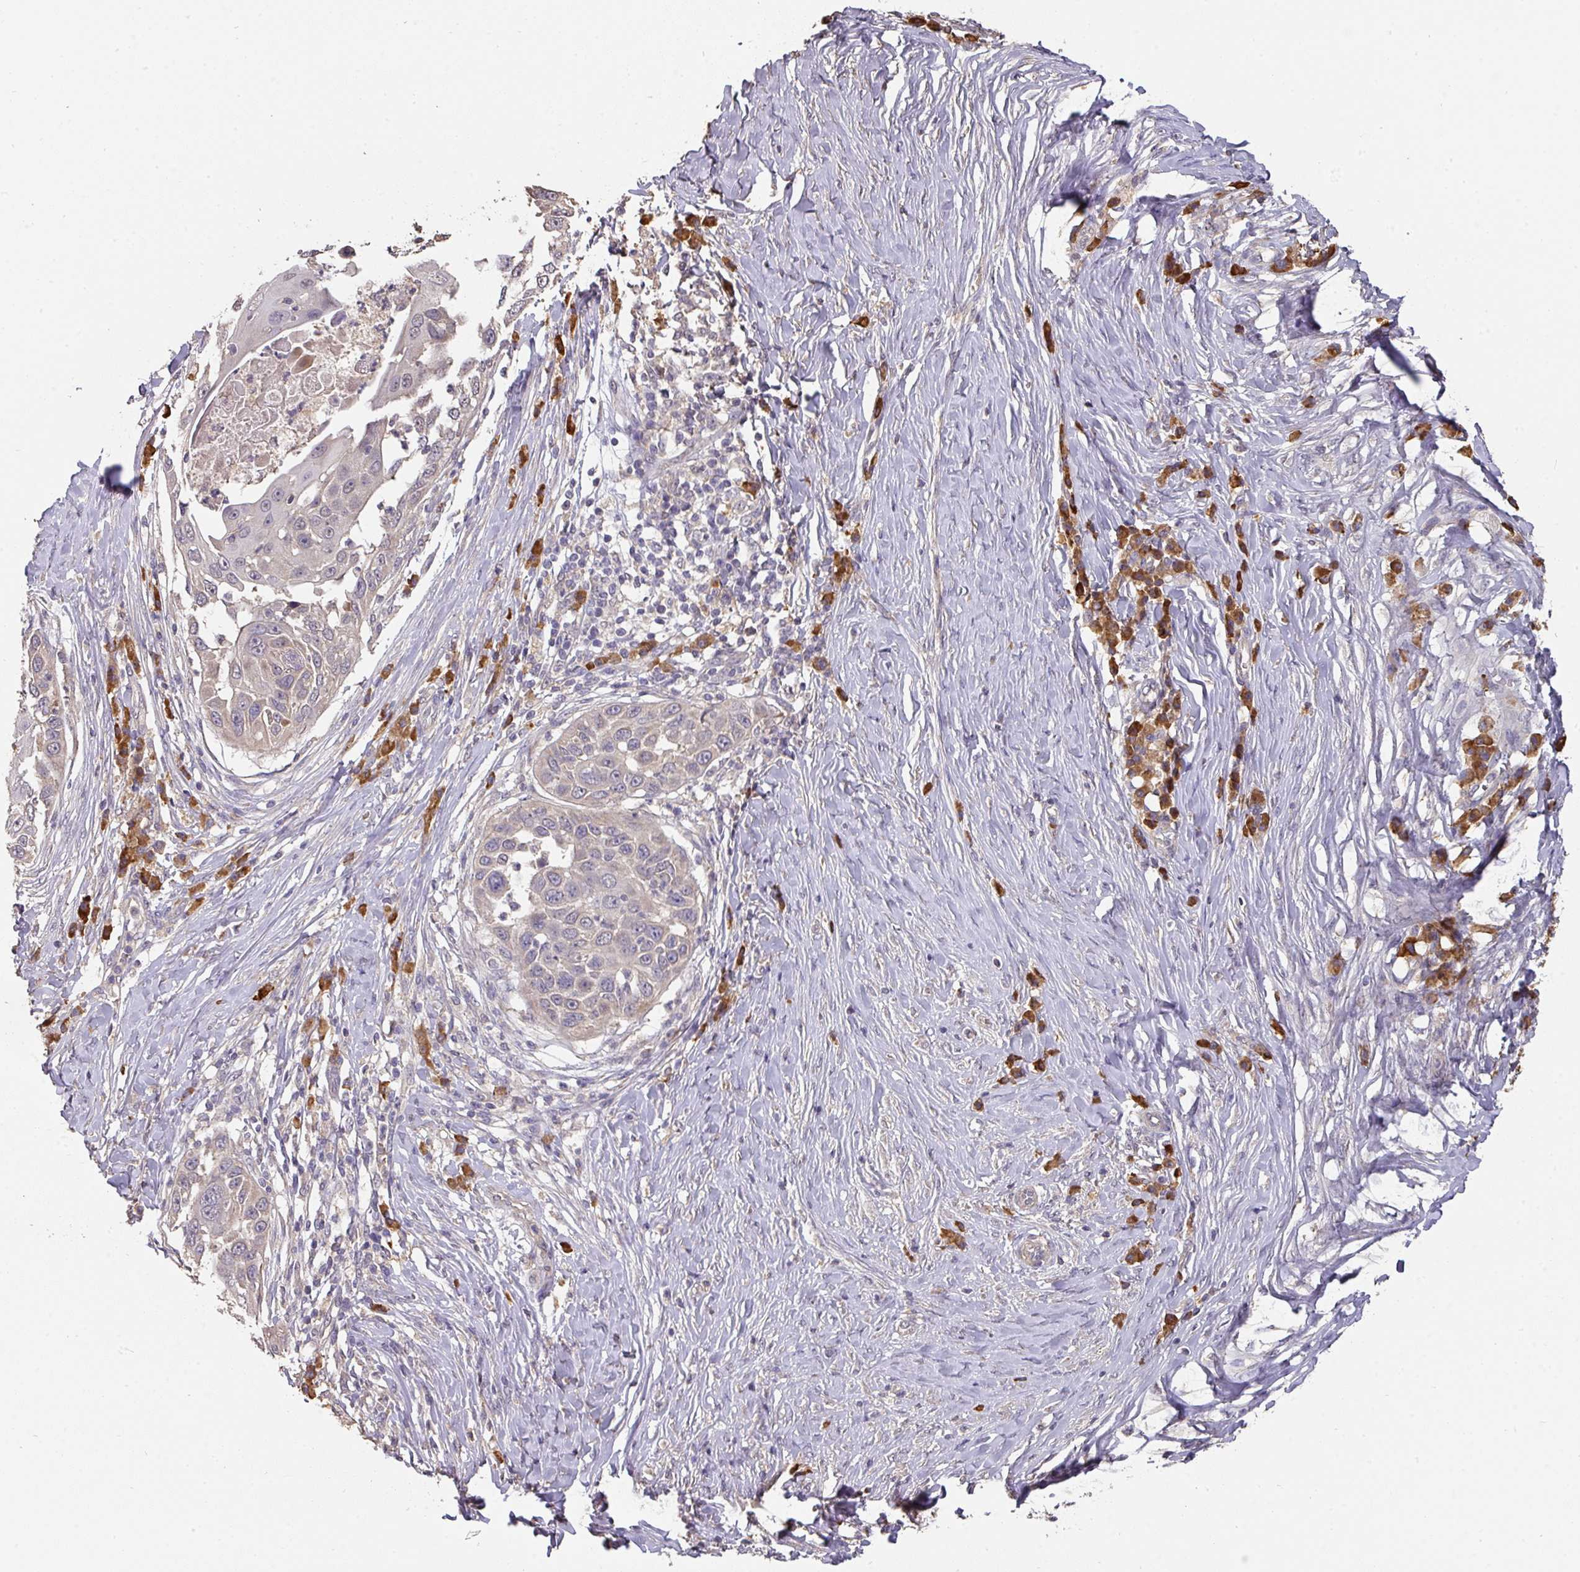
{"staining": {"intensity": "weak", "quantity": "<25%", "location": "cytoplasmic/membranous"}, "tissue": "skin cancer", "cell_type": "Tumor cells", "image_type": "cancer", "snomed": [{"axis": "morphology", "description": "Squamous cell carcinoma, NOS"}, {"axis": "topography", "description": "Skin"}], "caption": "Skin squamous cell carcinoma was stained to show a protein in brown. There is no significant positivity in tumor cells. (Stains: DAB immunohistochemistry (IHC) with hematoxylin counter stain, Microscopy: brightfield microscopy at high magnification).", "gene": "ACVR2B", "patient": {"sex": "female", "age": 44}}